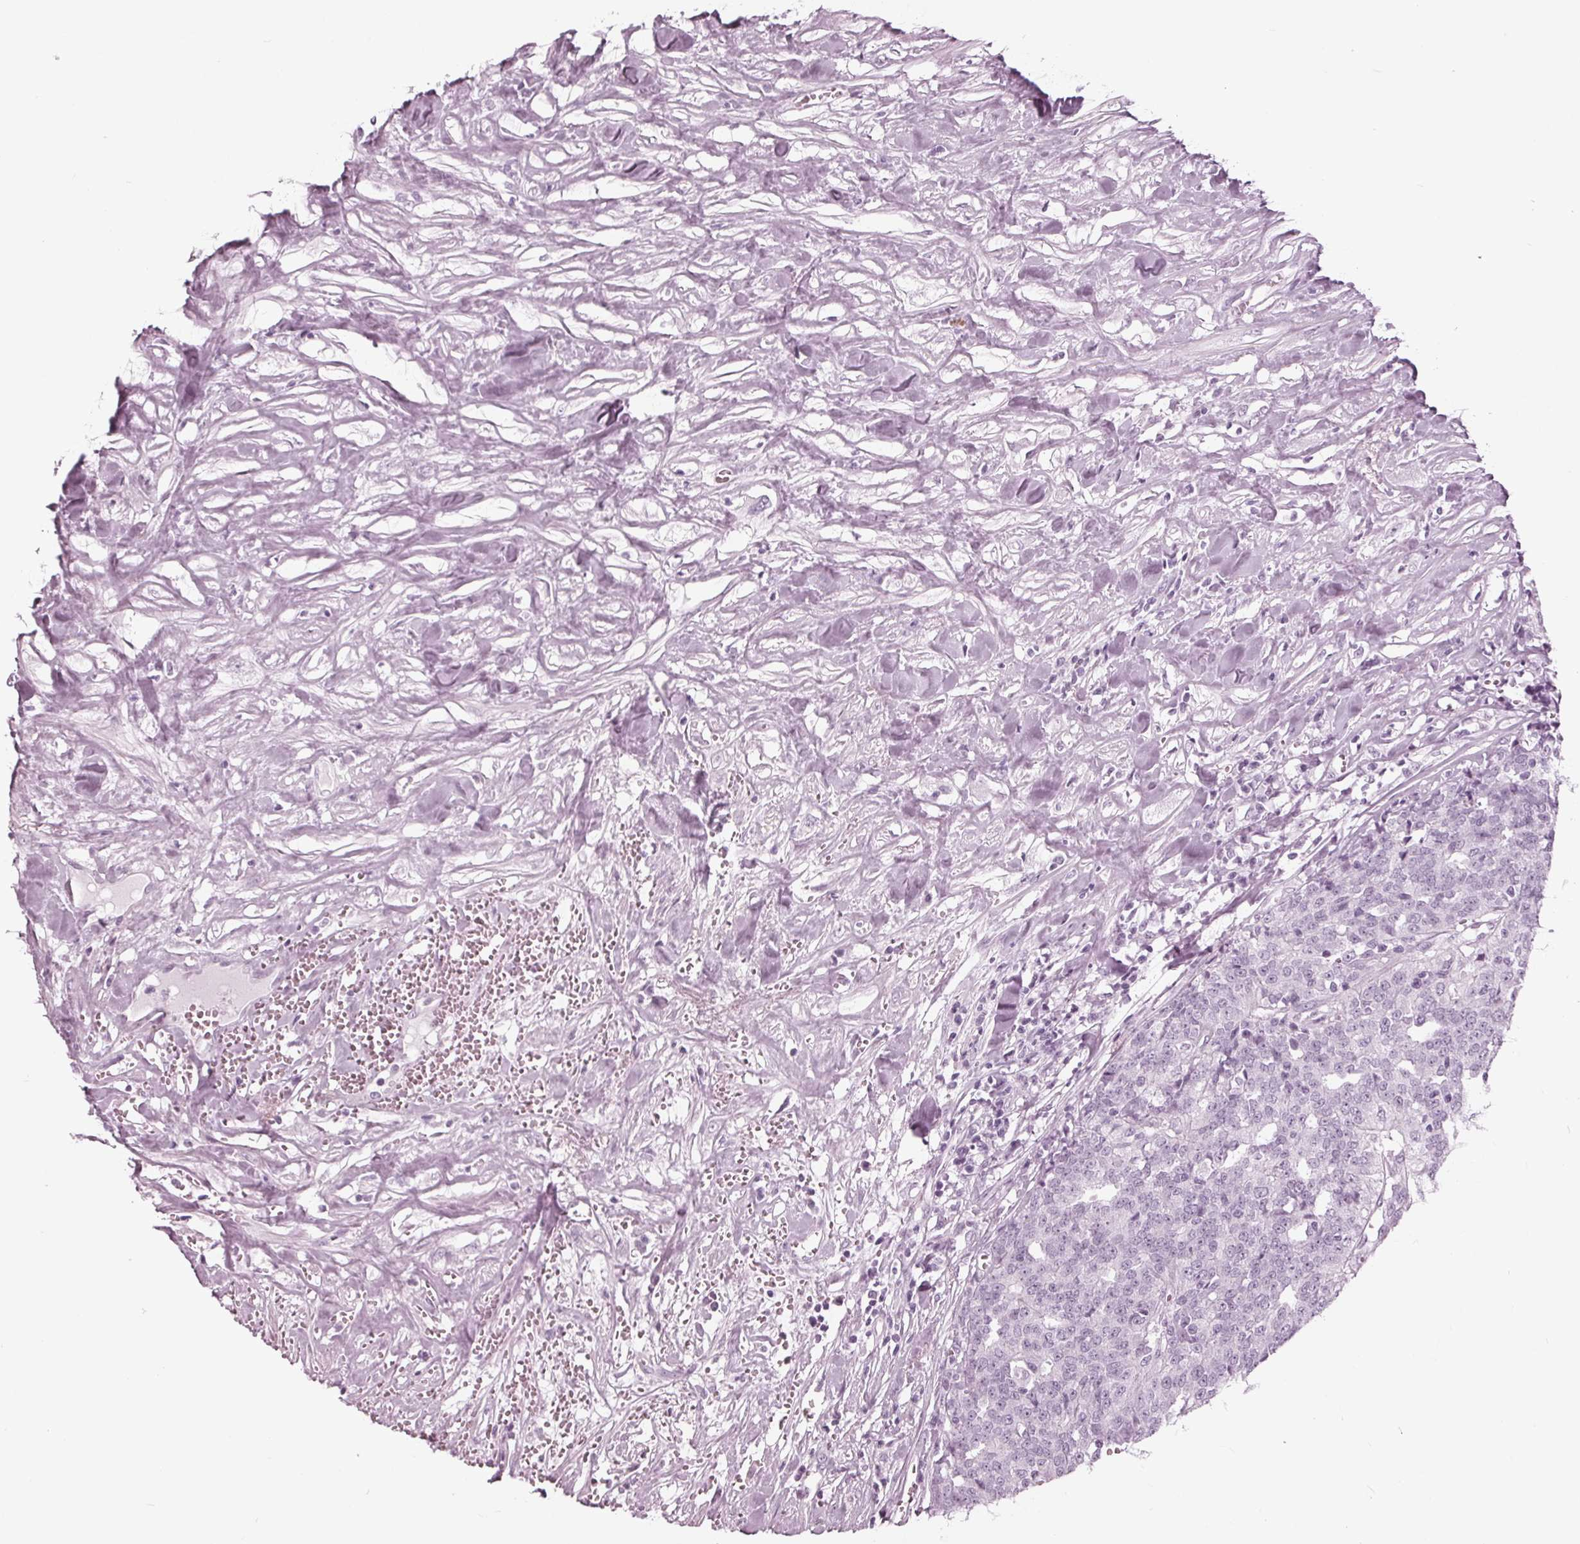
{"staining": {"intensity": "negative", "quantity": "none", "location": "none"}, "tissue": "prostate cancer", "cell_type": "Tumor cells", "image_type": "cancer", "snomed": [{"axis": "morphology", "description": "Adenocarcinoma, High grade"}, {"axis": "topography", "description": "Prostate and seminal vesicle, NOS"}], "caption": "Prostate high-grade adenocarcinoma was stained to show a protein in brown. There is no significant positivity in tumor cells.", "gene": "KRT28", "patient": {"sex": "male", "age": 60}}